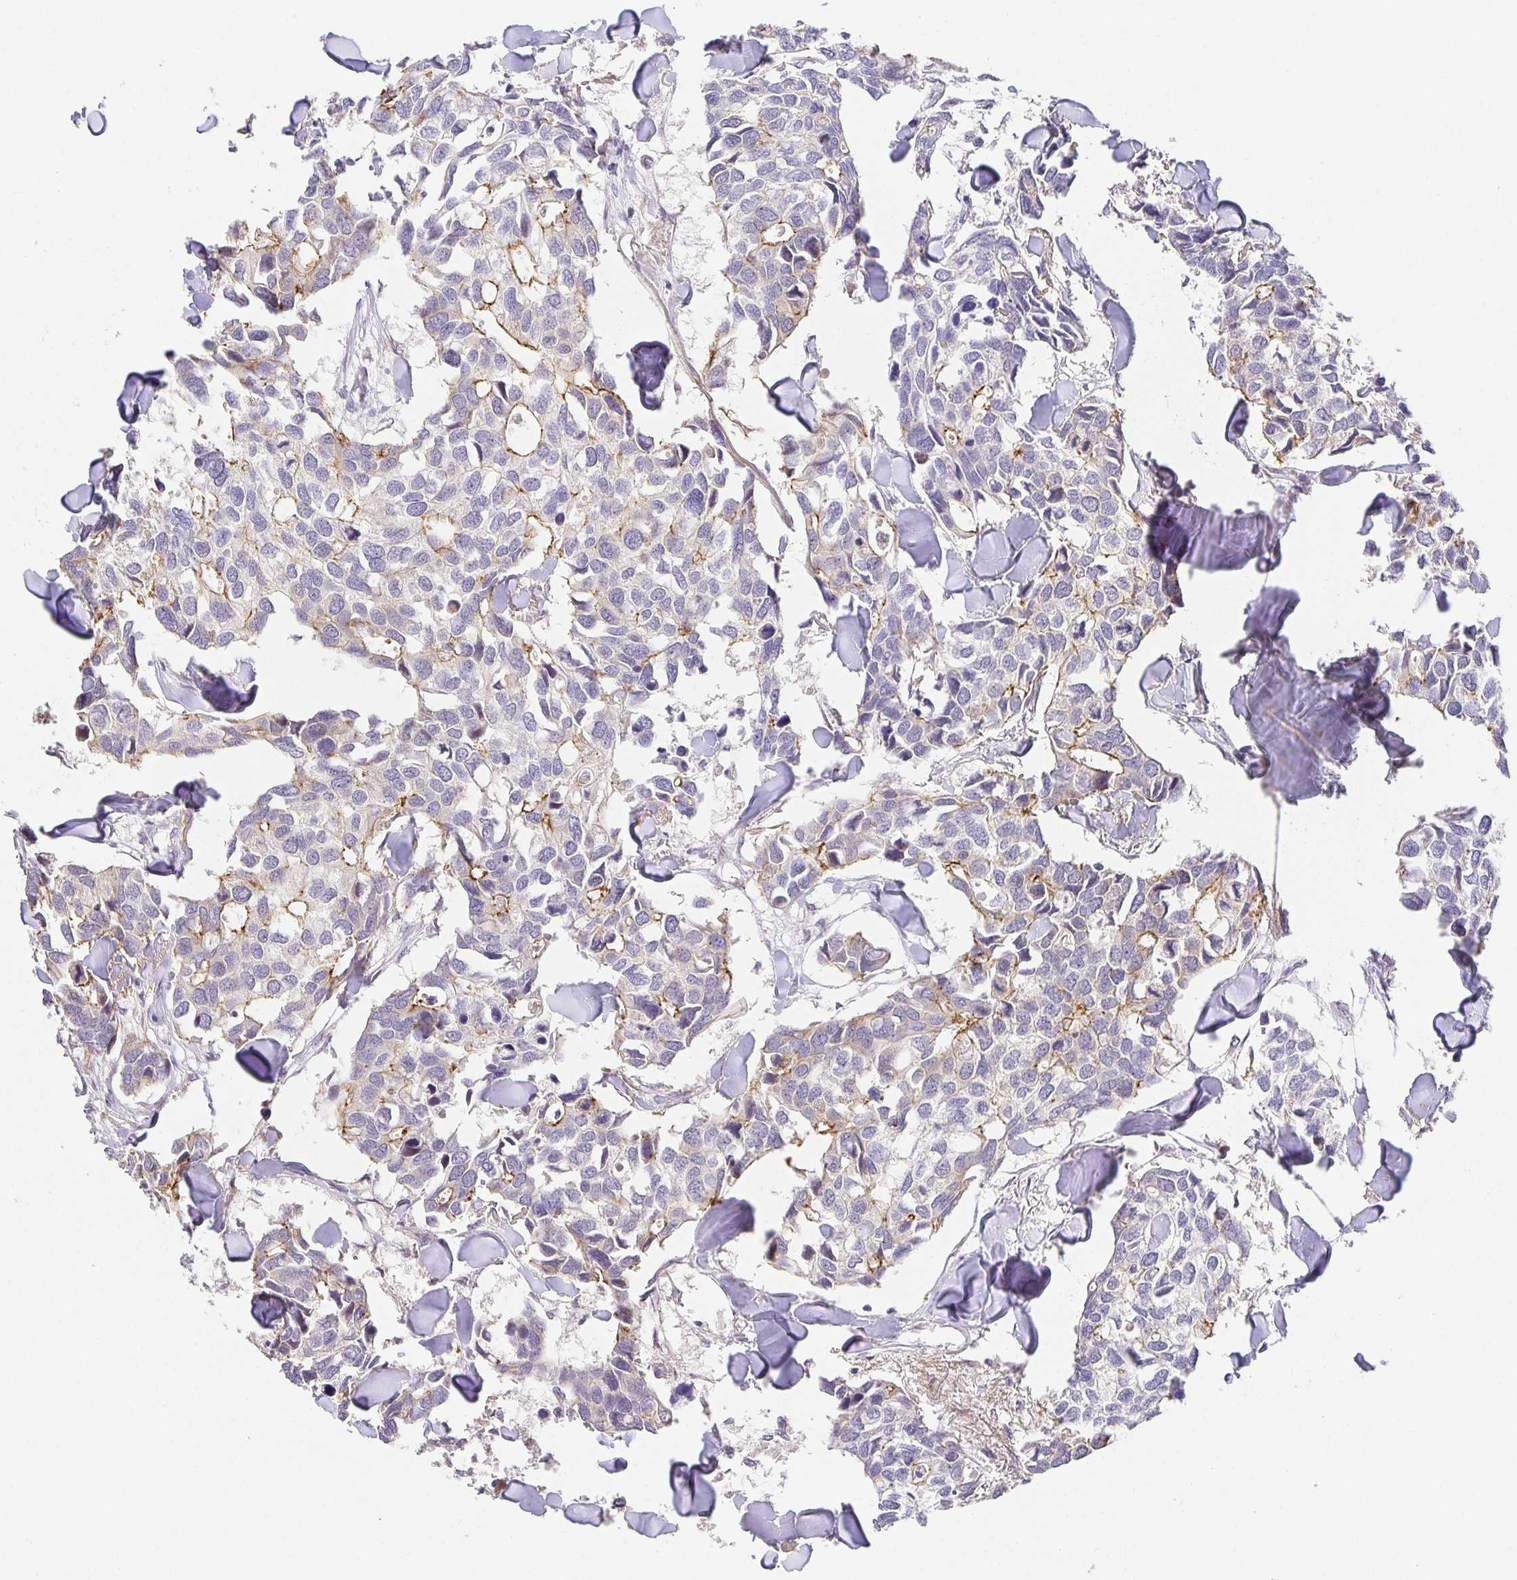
{"staining": {"intensity": "moderate", "quantity": "<25%", "location": "cytoplasmic/membranous"}, "tissue": "breast cancer", "cell_type": "Tumor cells", "image_type": "cancer", "snomed": [{"axis": "morphology", "description": "Duct carcinoma"}, {"axis": "topography", "description": "Breast"}], "caption": "A brown stain highlights moderate cytoplasmic/membranous staining of a protein in breast cancer (invasive ductal carcinoma) tumor cells. (Stains: DAB in brown, nuclei in blue, Microscopy: brightfield microscopy at high magnification).", "gene": "TJP3", "patient": {"sex": "female", "age": 83}}